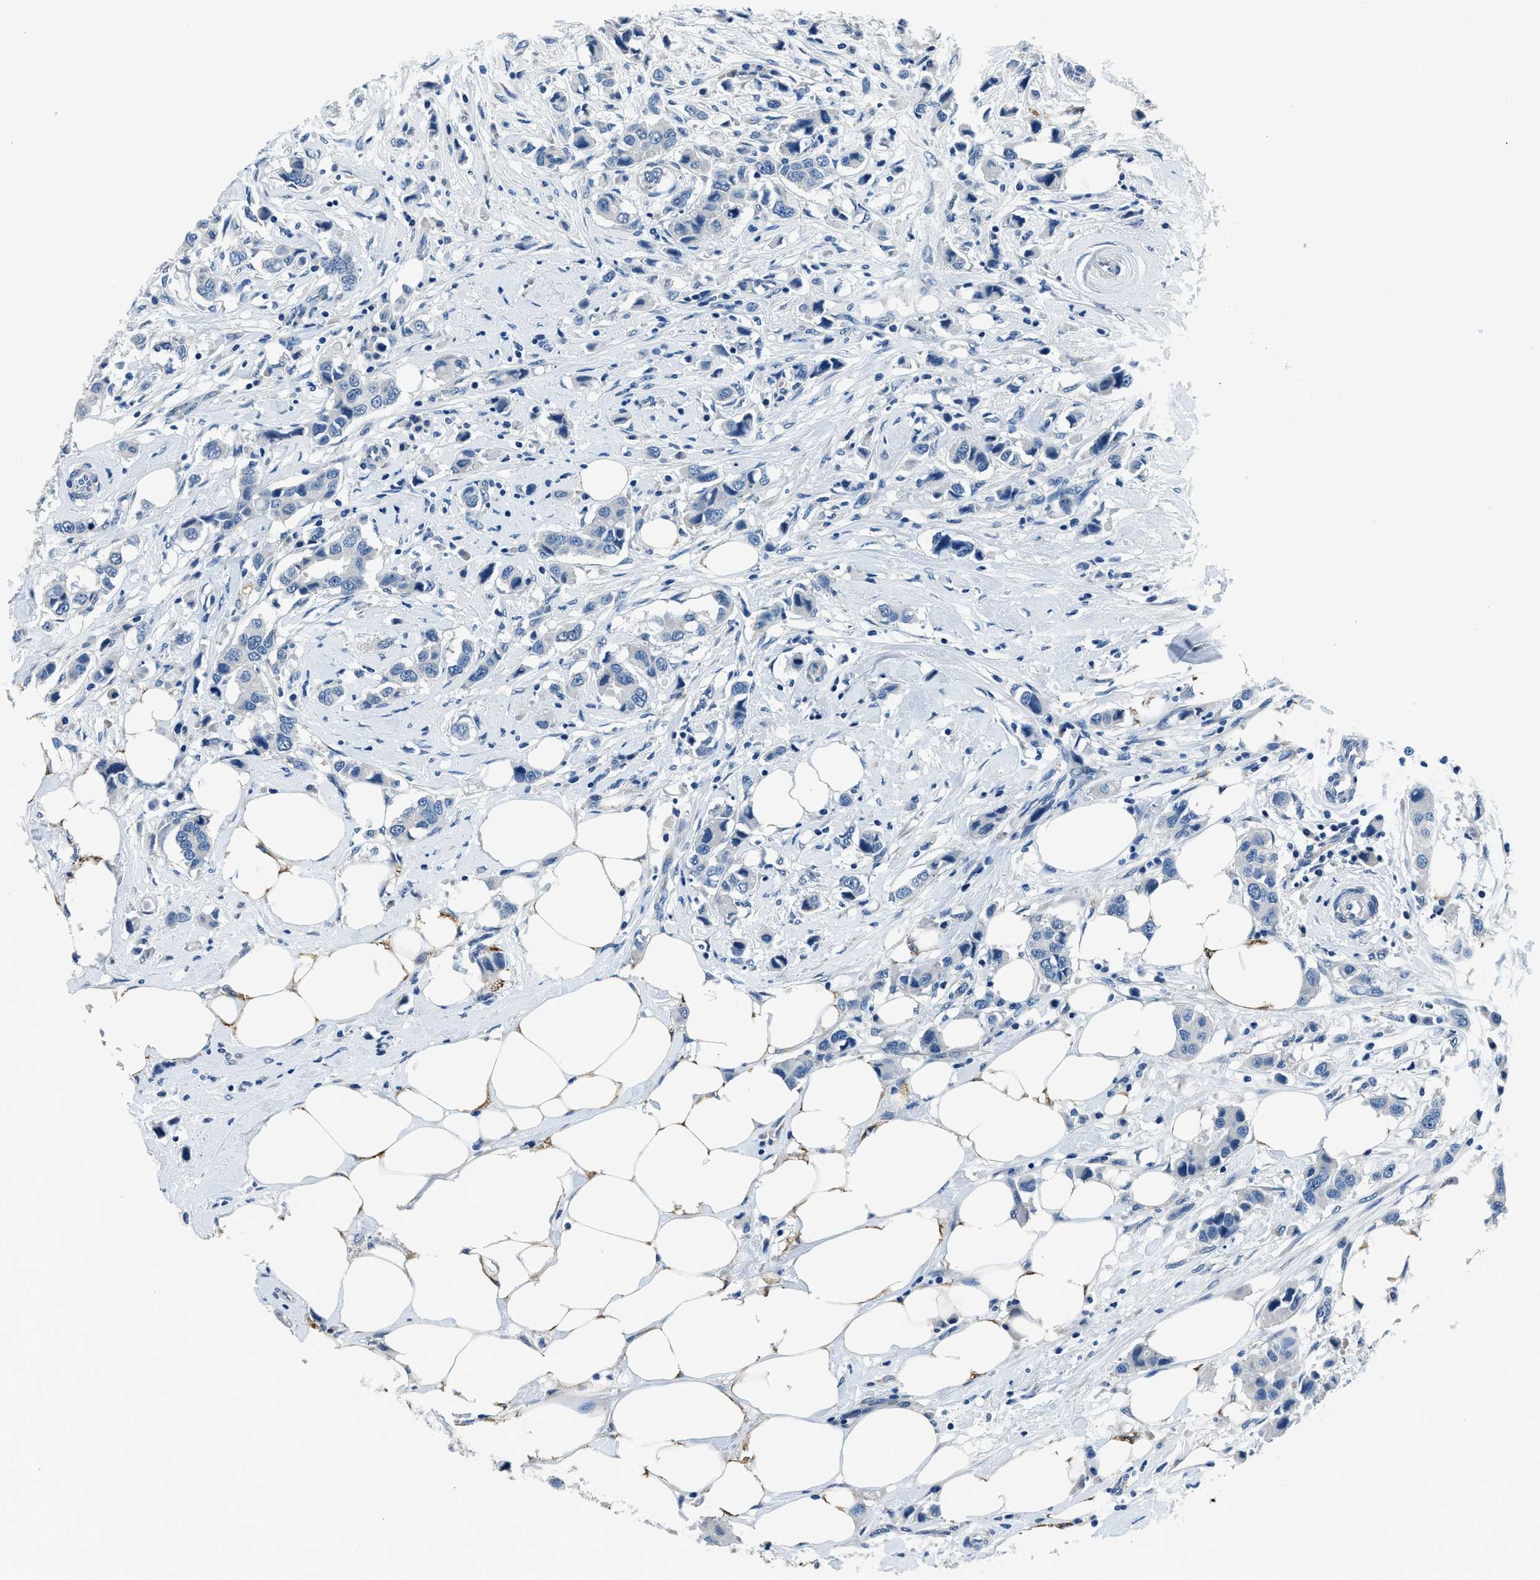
{"staining": {"intensity": "negative", "quantity": "none", "location": "none"}, "tissue": "breast cancer", "cell_type": "Tumor cells", "image_type": "cancer", "snomed": [{"axis": "morphology", "description": "Normal tissue, NOS"}, {"axis": "morphology", "description": "Duct carcinoma"}, {"axis": "topography", "description": "Breast"}], "caption": "Immunohistochemistry (IHC) of human breast infiltrating ductal carcinoma demonstrates no expression in tumor cells. (DAB immunohistochemistry (IHC) with hematoxylin counter stain).", "gene": "GJA3", "patient": {"sex": "female", "age": 50}}